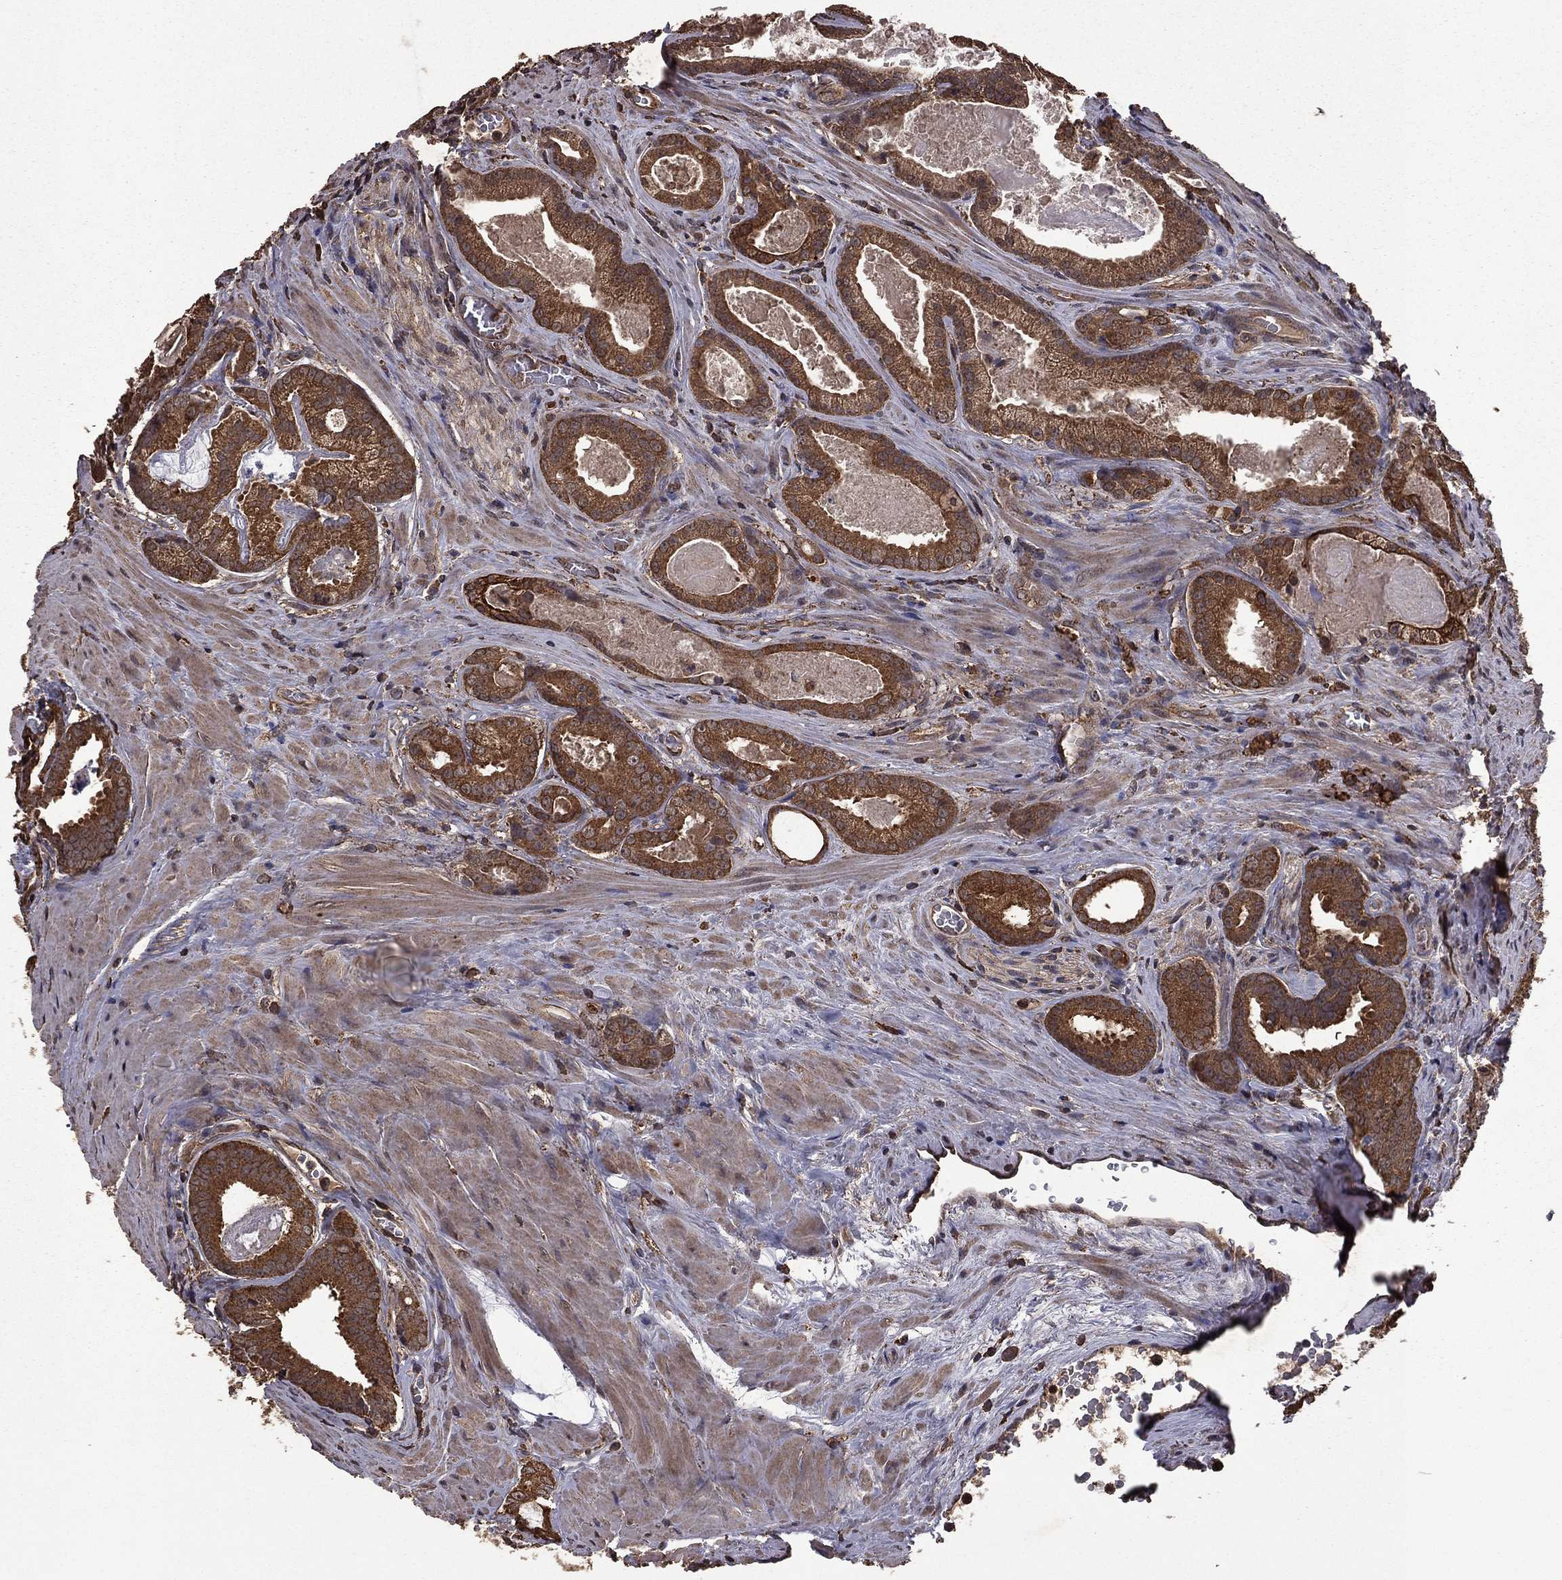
{"staining": {"intensity": "moderate", "quantity": ">75%", "location": "cytoplasmic/membranous"}, "tissue": "prostate cancer", "cell_type": "Tumor cells", "image_type": "cancer", "snomed": [{"axis": "morphology", "description": "Adenocarcinoma, NOS"}, {"axis": "topography", "description": "Prostate"}], "caption": "Approximately >75% of tumor cells in human adenocarcinoma (prostate) show moderate cytoplasmic/membranous protein expression as visualized by brown immunohistochemical staining.", "gene": "BIRC6", "patient": {"sex": "male", "age": 61}}